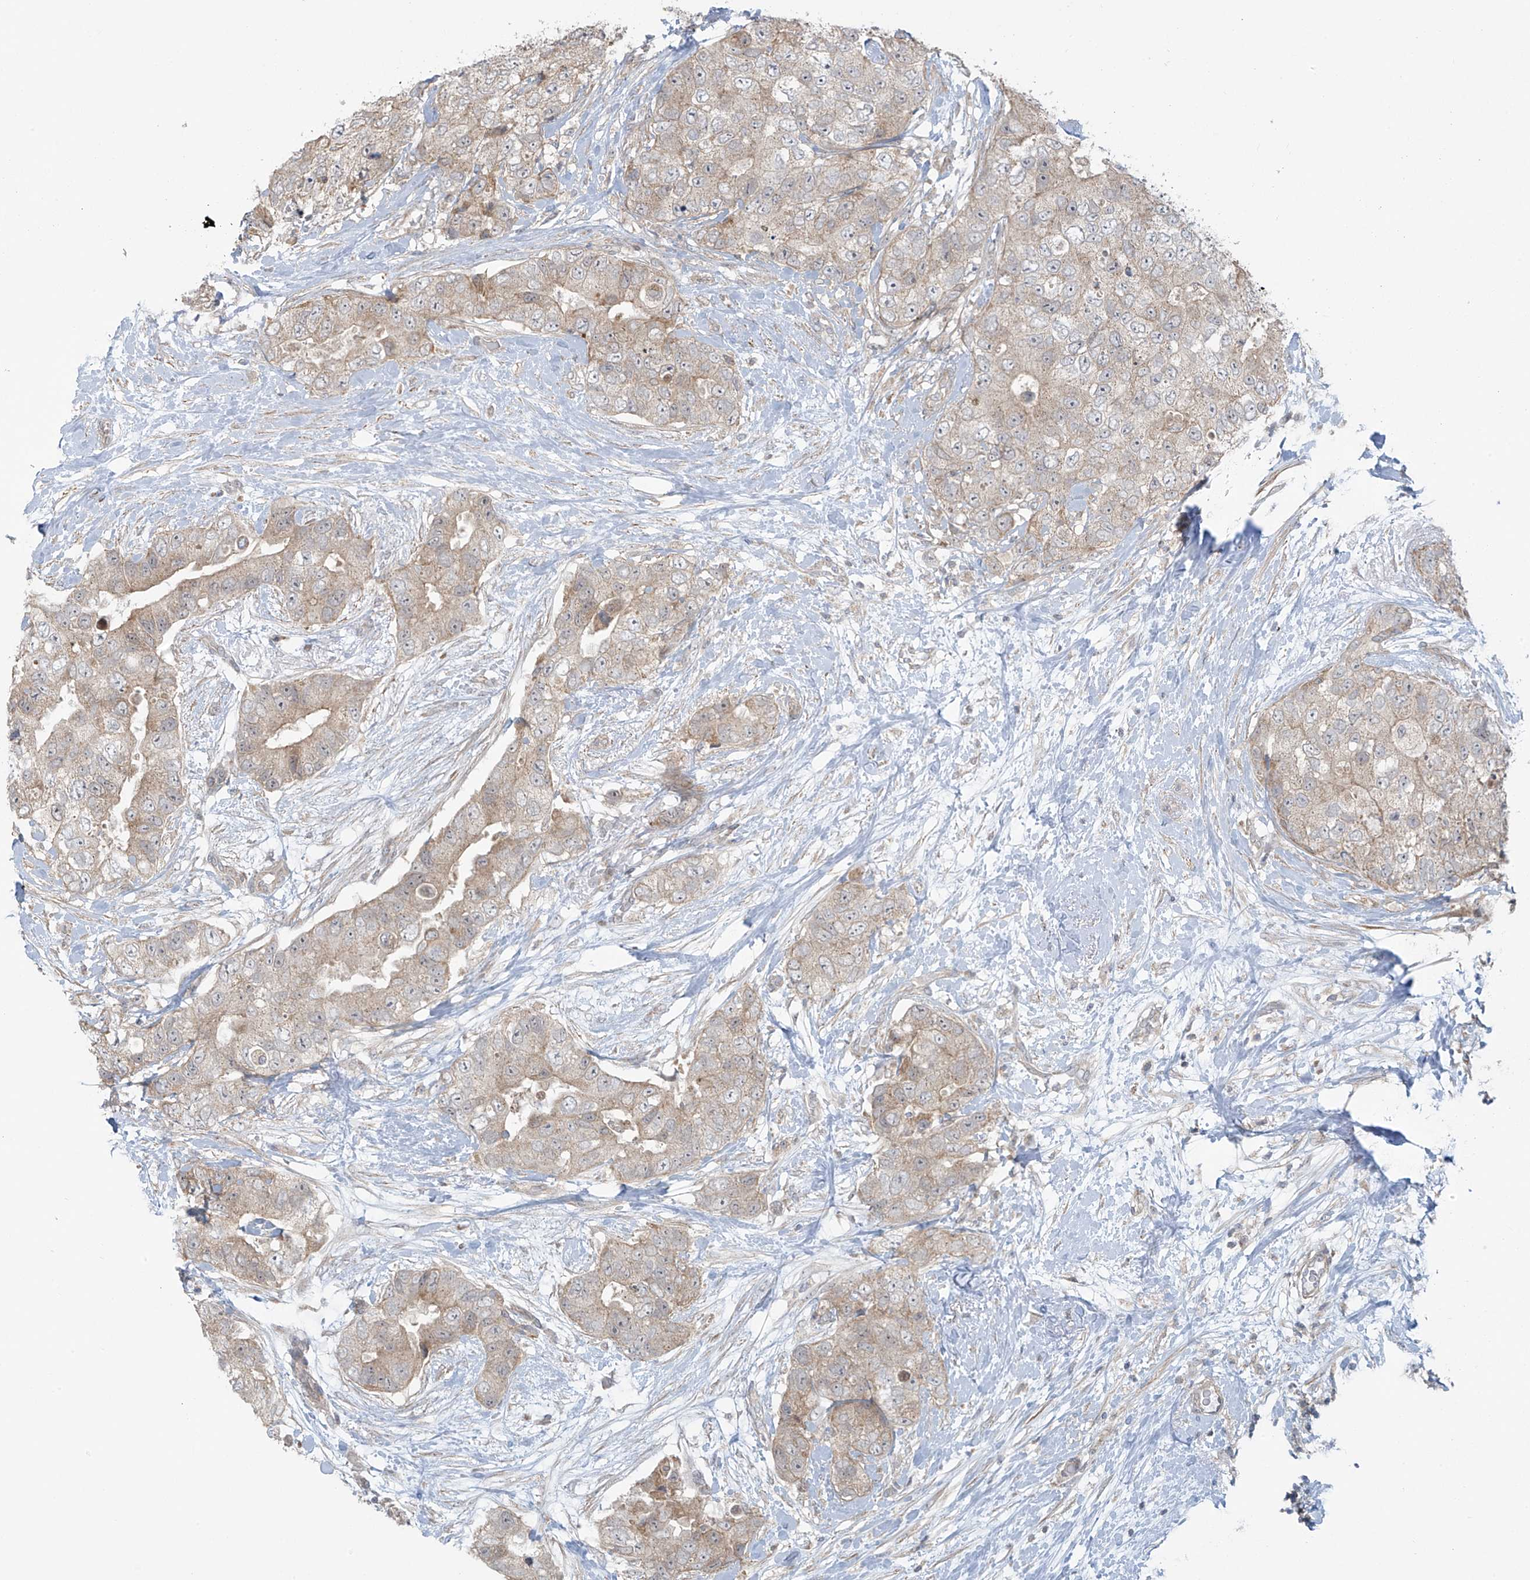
{"staining": {"intensity": "weak", "quantity": "25%-75%", "location": "cytoplasmic/membranous"}, "tissue": "breast cancer", "cell_type": "Tumor cells", "image_type": "cancer", "snomed": [{"axis": "morphology", "description": "Duct carcinoma"}, {"axis": "topography", "description": "Breast"}], "caption": "Tumor cells reveal low levels of weak cytoplasmic/membranous positivity in about 25%-75% of cells in breast cancer. (brown staining indicates protein expression, while blue staining denotes nuclei).", "gene": "HDDC2", "patient": {"sex": "female", "age": 62}}